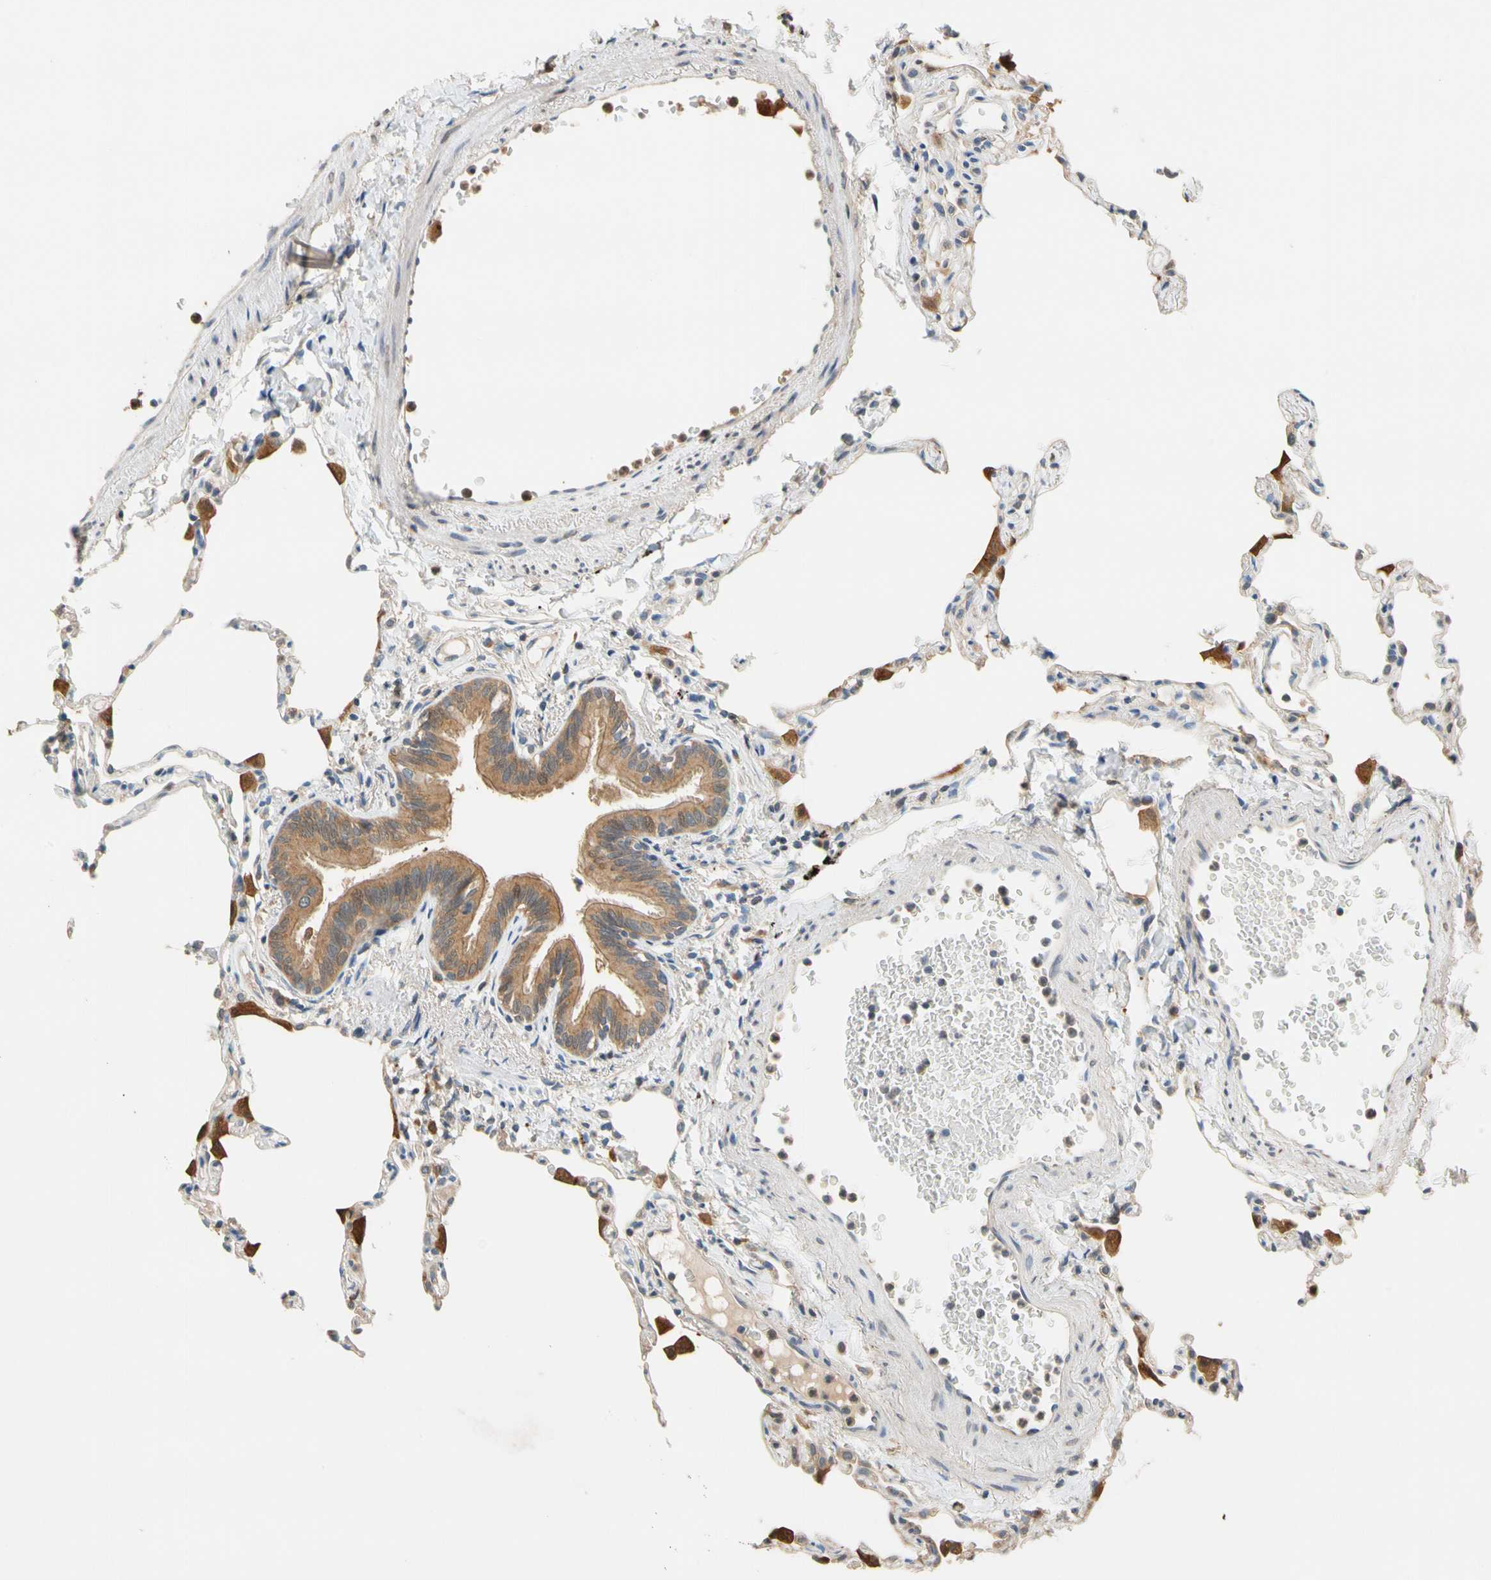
{"staining": {"intensity": "negative", "quantity": "none", "location": "none"}, "tissue": "lung", "cell_type": "Alveolar cells", "image_type": "normal", "snomed": [{"axis": "morphology", "description": "Normal tissue, NOS"}, {"axis": "topography", "description": "Lung"}], "caption": "An immunohistochemistry (IHC) photomicrograph of unremarkable lung is shown. There is no staining in alveolar cells of lung.", "gene": "GPSM2", "patient": {"sex": "female", "age": 49}}